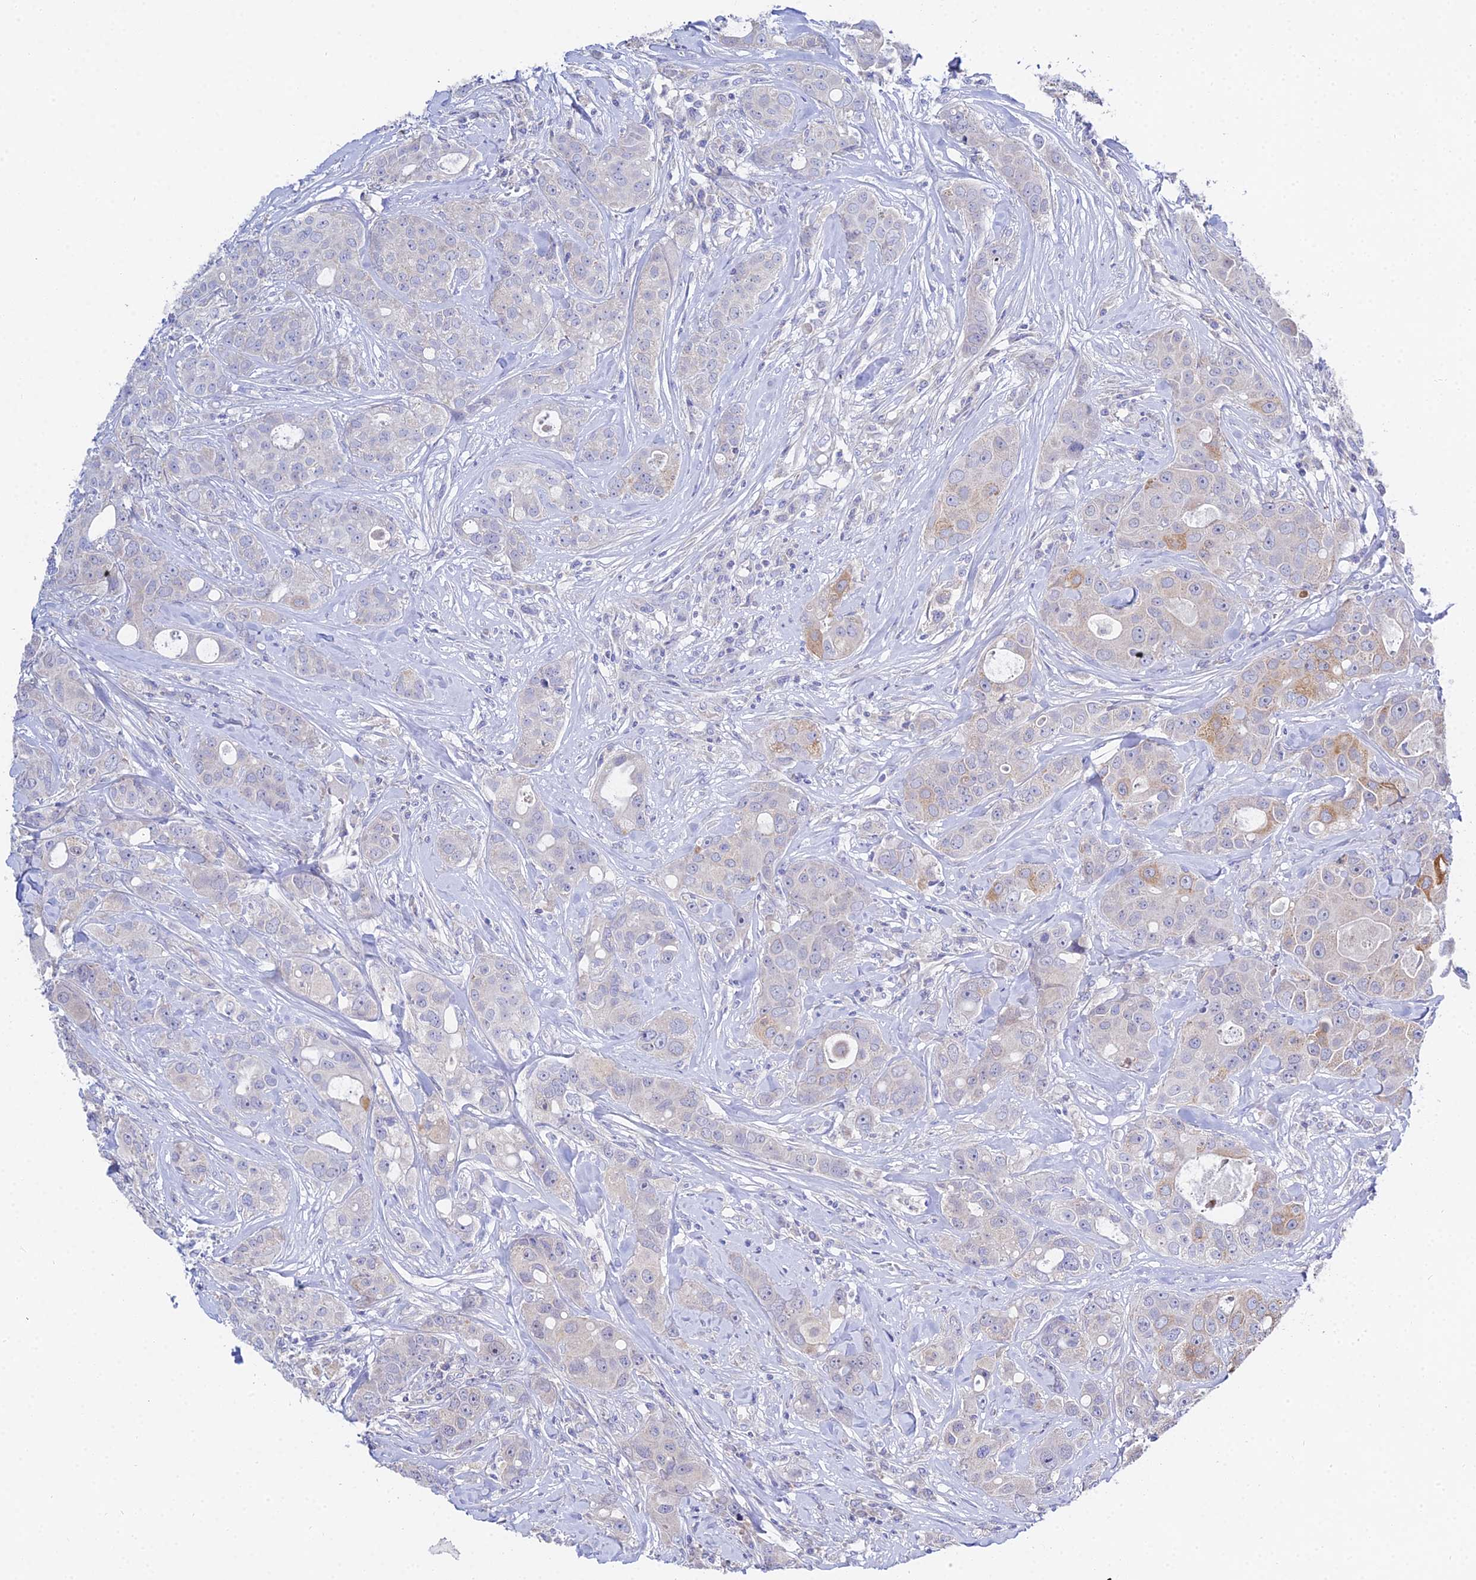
{"staining": {"intensity": "moderate", "quantity": "<25%", "location": "cytoplasmic/membranous"}, "tissue": "breast cancer", "cell_type": "Tumor cells", "image_type": "cancer", "snomed": [{"axis": "morphology", "description": "Duct carcinoma"}, {"axis": "topography", "description": "Breast"}], "caption": "Immunohistochemistry staining of breast cancer, which displays low levels of moderate cytoplasmic/membranous staining in about <25% of tumor cells indicating moderate cytoplasmic/membranous protein expression. The staining was performed using DAB (3,3'-diaminobenzidine) (brown) for protein detection and nuclei were counterstained in hematoxylin (blue).", "gene": "PPP2R2C", "patient": {"sex": "female", "age": 43}}